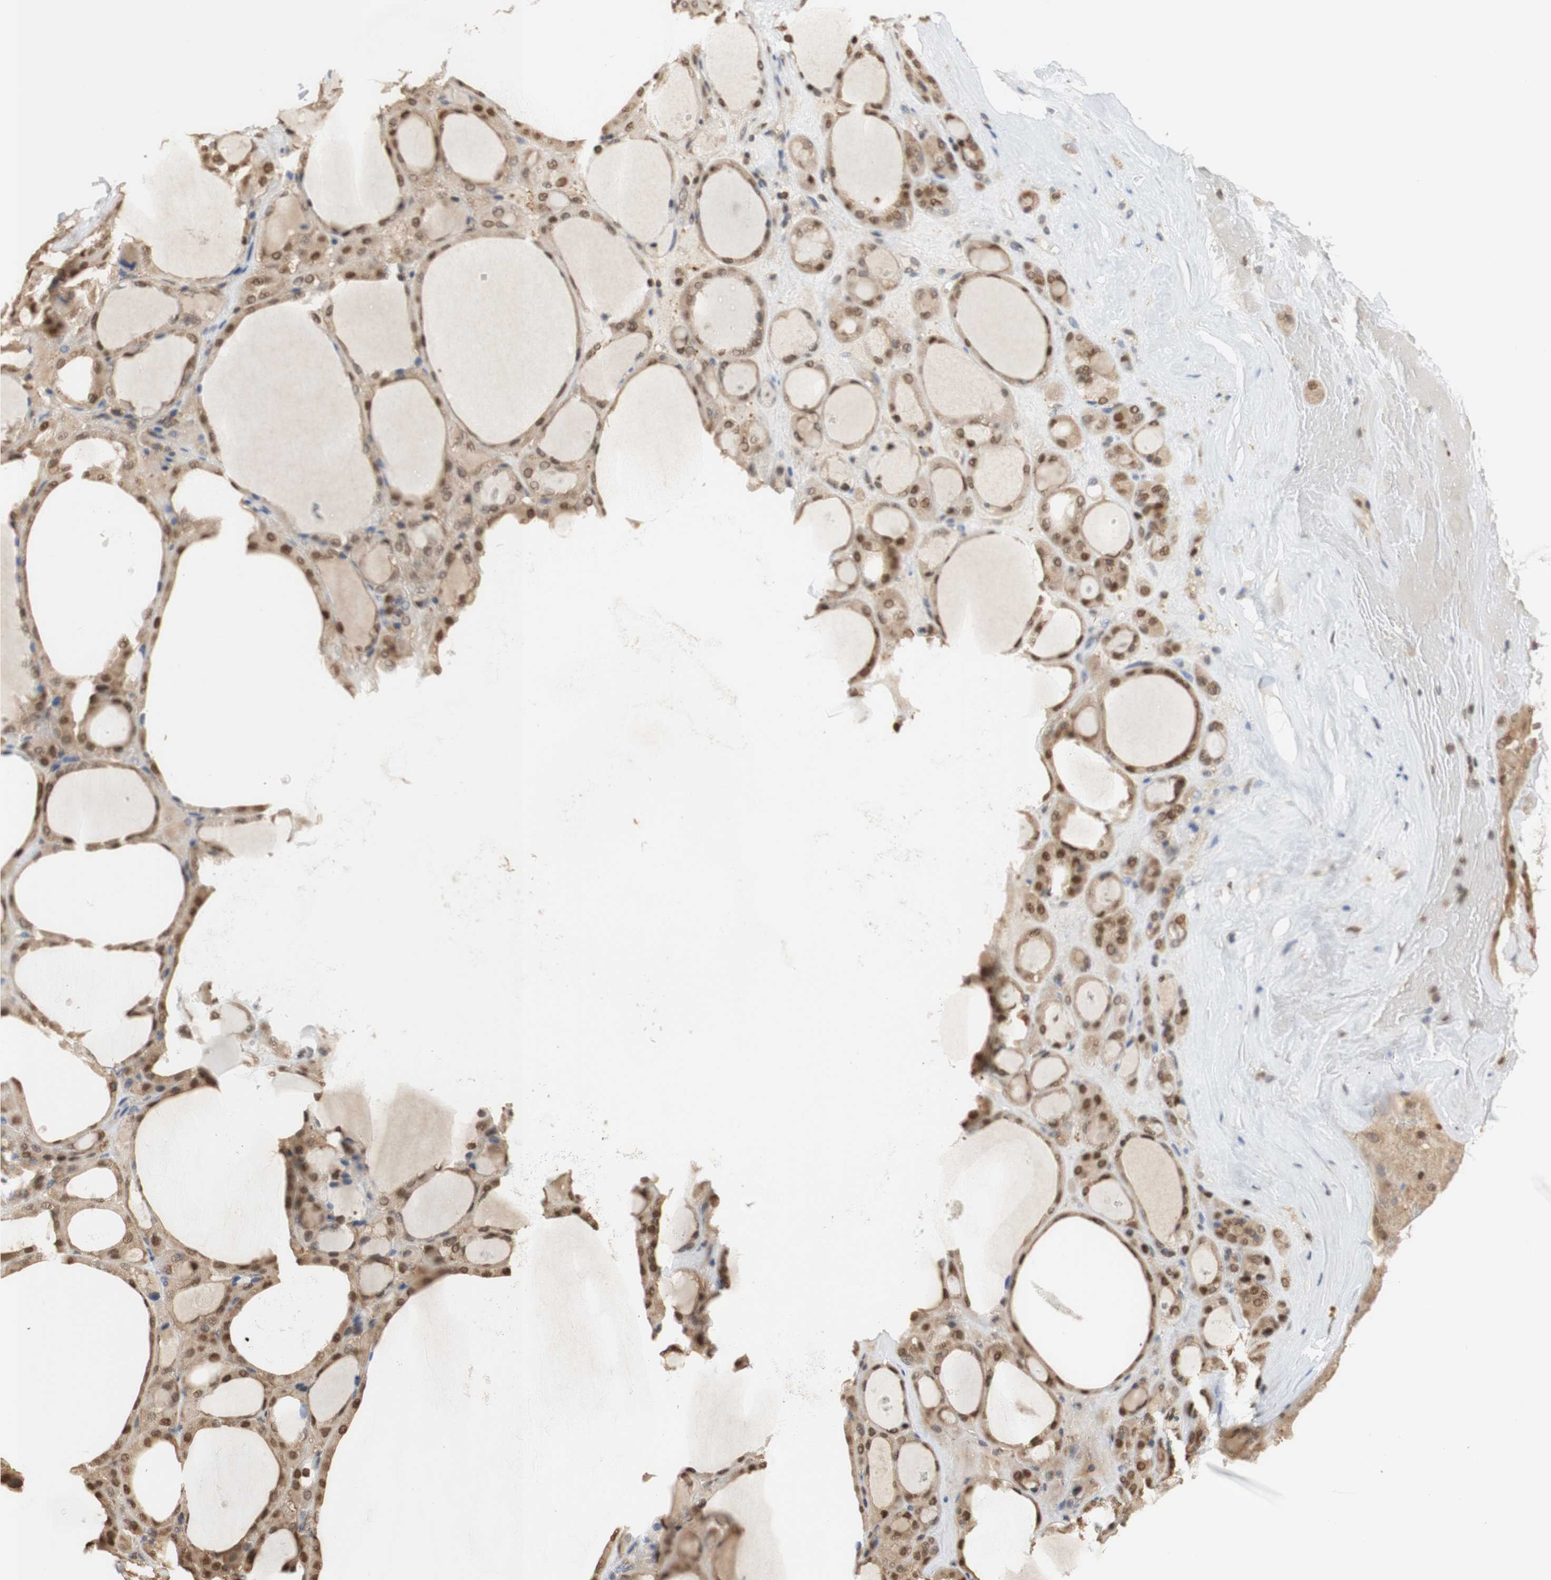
{"staining": {"intensity": "moderate", "quantity": ">75%", "location": "cytoplasmic/membranous,nuclear"}, "tissue": "thyroid gland", "cell_type": "Glandular cells", "image_type": "normal", "snomed": [{"axis": "morphology", "description": "Normal tissue, NOS"}, {"axis": "morphology", "description": "Carcinoma, NOS"}, {"axis": "topography", "description": "Thyroid gland"}], "caption": "IHC photomicrograph of benign thyroid gland: thyroid gland stained using immunohistochemistry (IHC) shows medium levels of moderate protein expression localized specifically in the cytoplasmic/membranous,nuclear of glandular cells, appearing as a cytoplasmic/membranous,nuclear brown color.", "gene": "NAP1L4", "patient": {"sex": "female", "age": 86}}